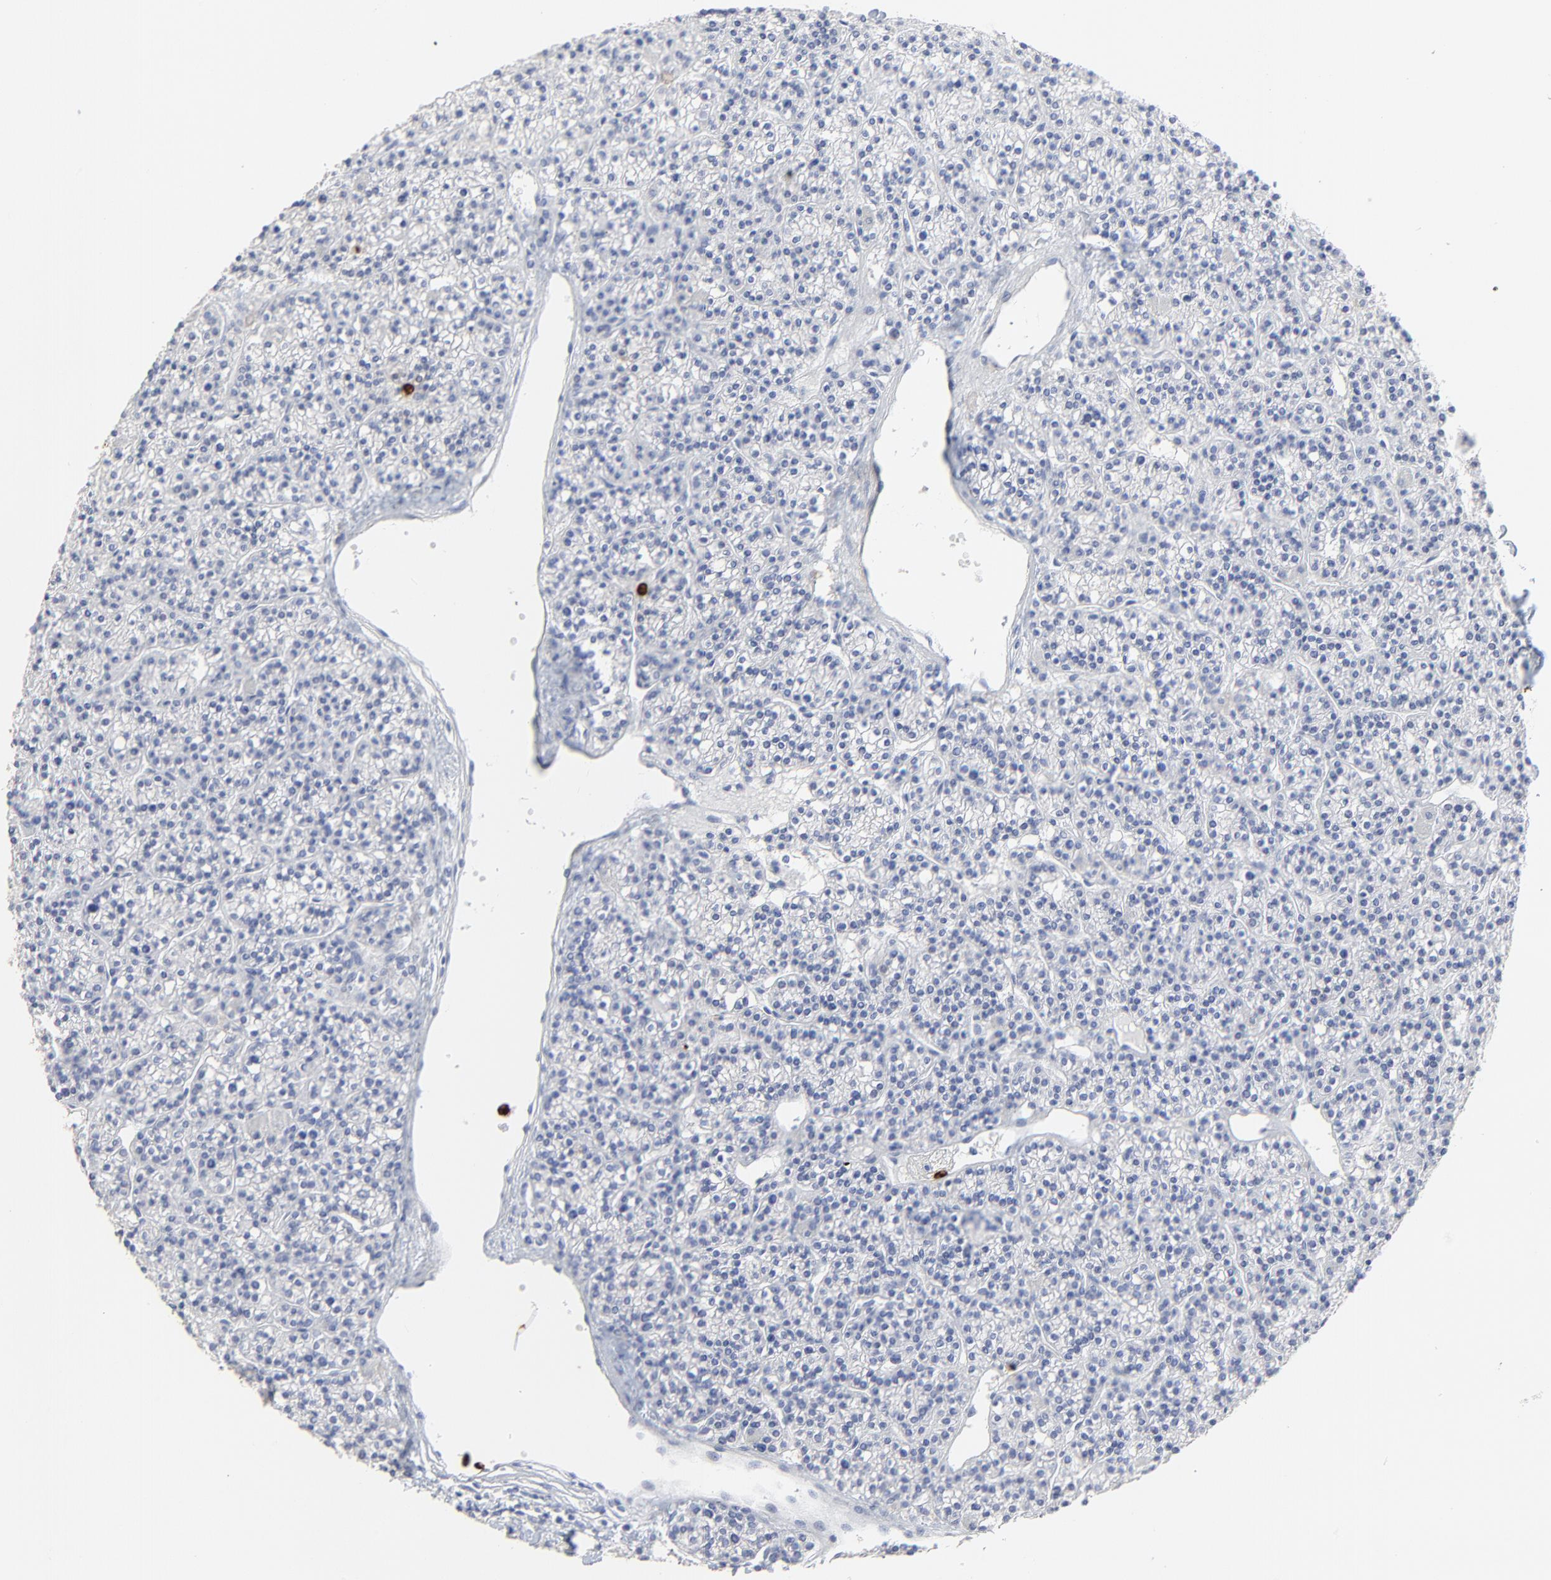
{"staining": {"intensity": "negative", "quantity": "none", "location": "none"}, "tissue": "parathyroid gland", "cell_type": "Glandular cells", "image_type": "normal", "snomed": [{"axis": "morphology", "description": "Normal tissue, NOS"}, {"axis": "topography", "description": "Parathyroid gland"}], "caption": "The immunohistochemistry (IHC) image has no significant positivity in glandular cells of parathyroid gland.", "gene": "LCN2", "patient": {"sex": "female", "age": 50}}